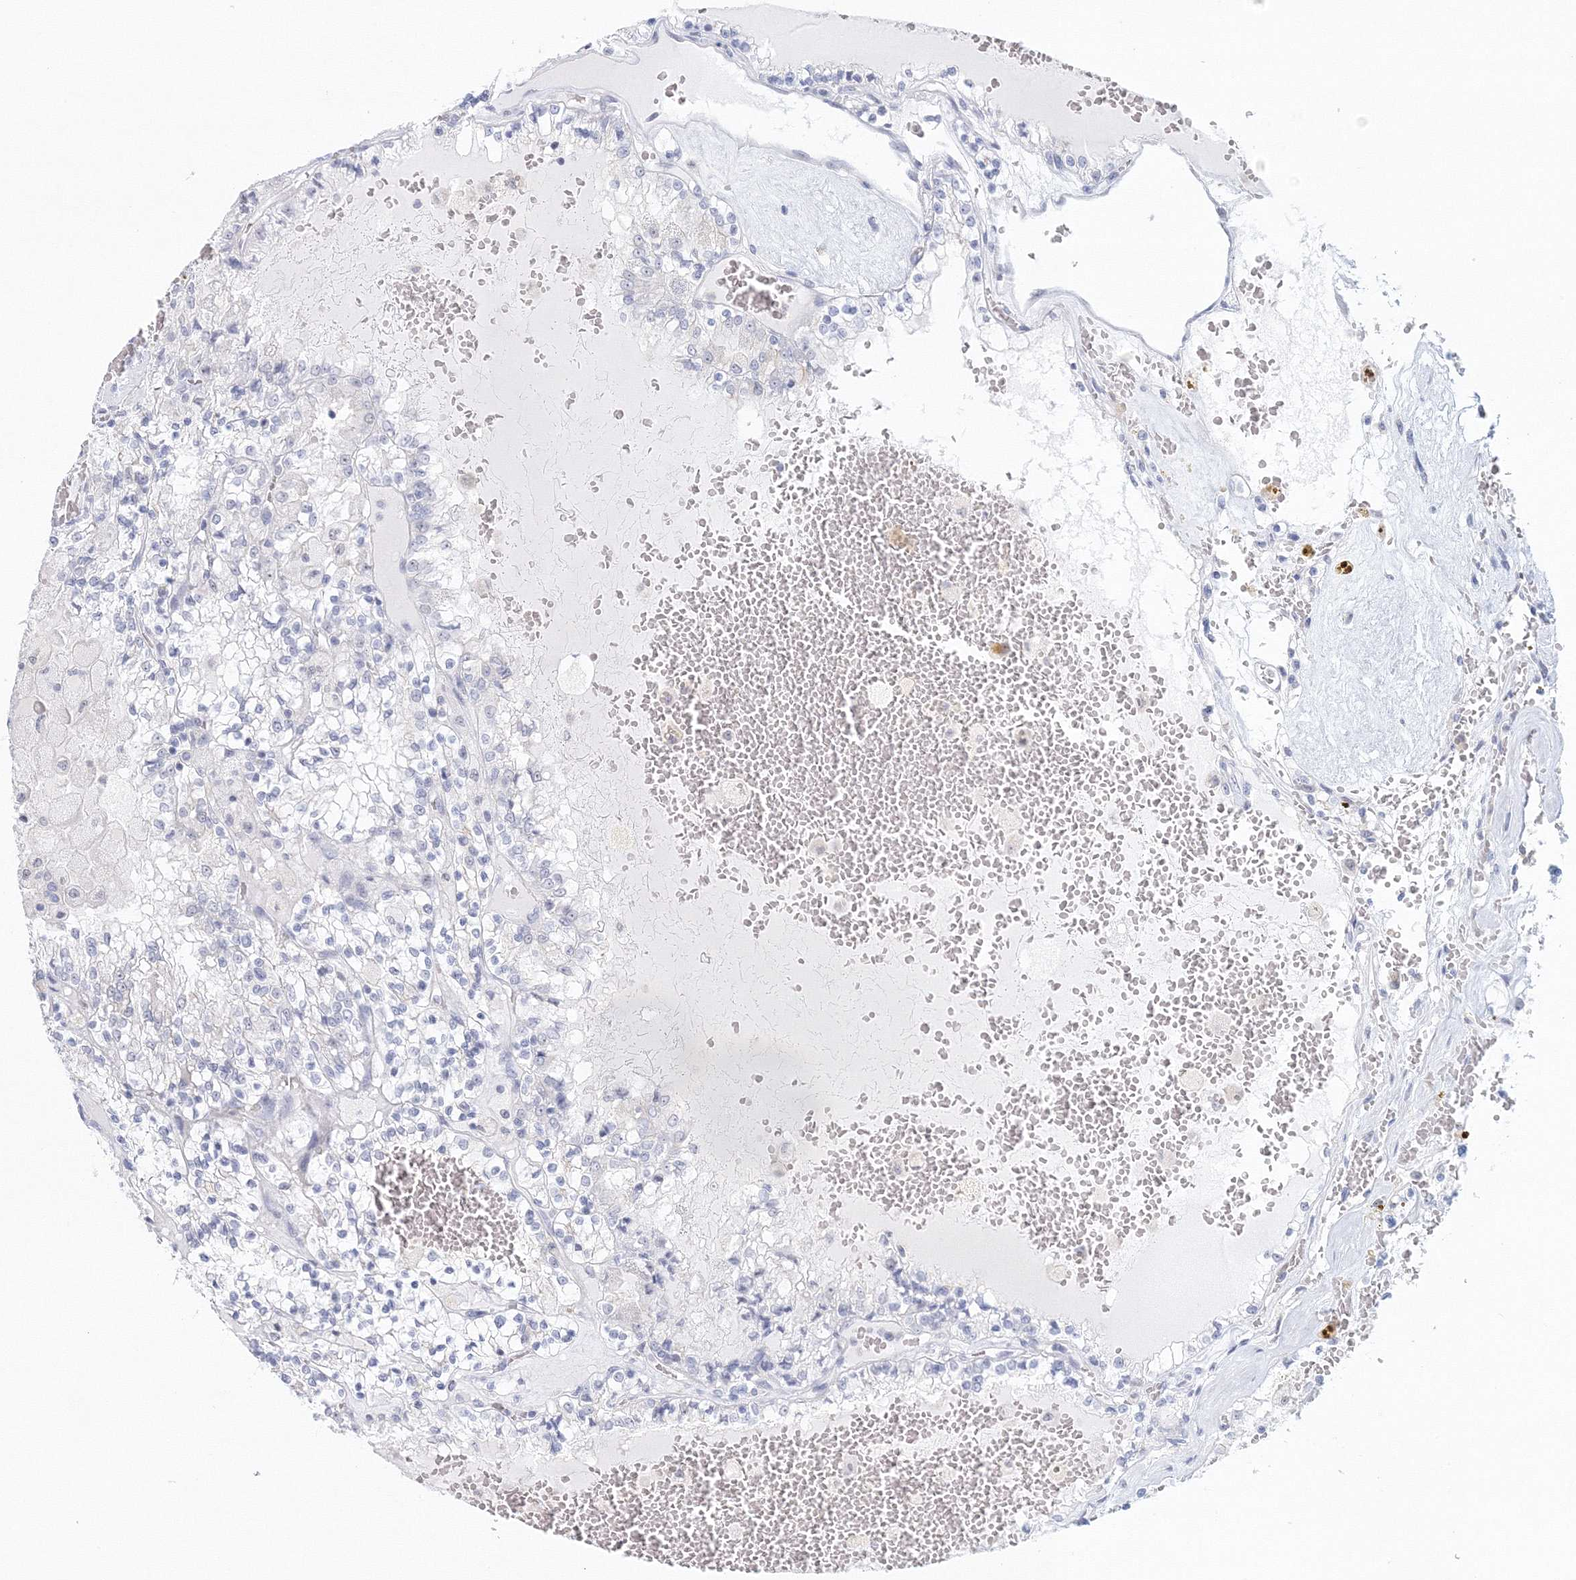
{"staining": {"intensity": "negative", "quantity": "none", "location": "none"}, "tissue": "renal cancer", "cell_type": "Tumor cells", "image_type": "cancer", "snomed": [{"axis": "morphology", "description": "Adenocarcinoma, NOS"}, {"axis": "topography", "description": "Kidney"}], "caption": "Renal cancer (adenocarcinoma) was stained to show a protein in brown. There is no significant expression in tumor cells. (DAB IHC visualized using brightfield microscopy, high magnification).", "gene": "VSIG1", "patient": {"sex": "female", "age": 56}}